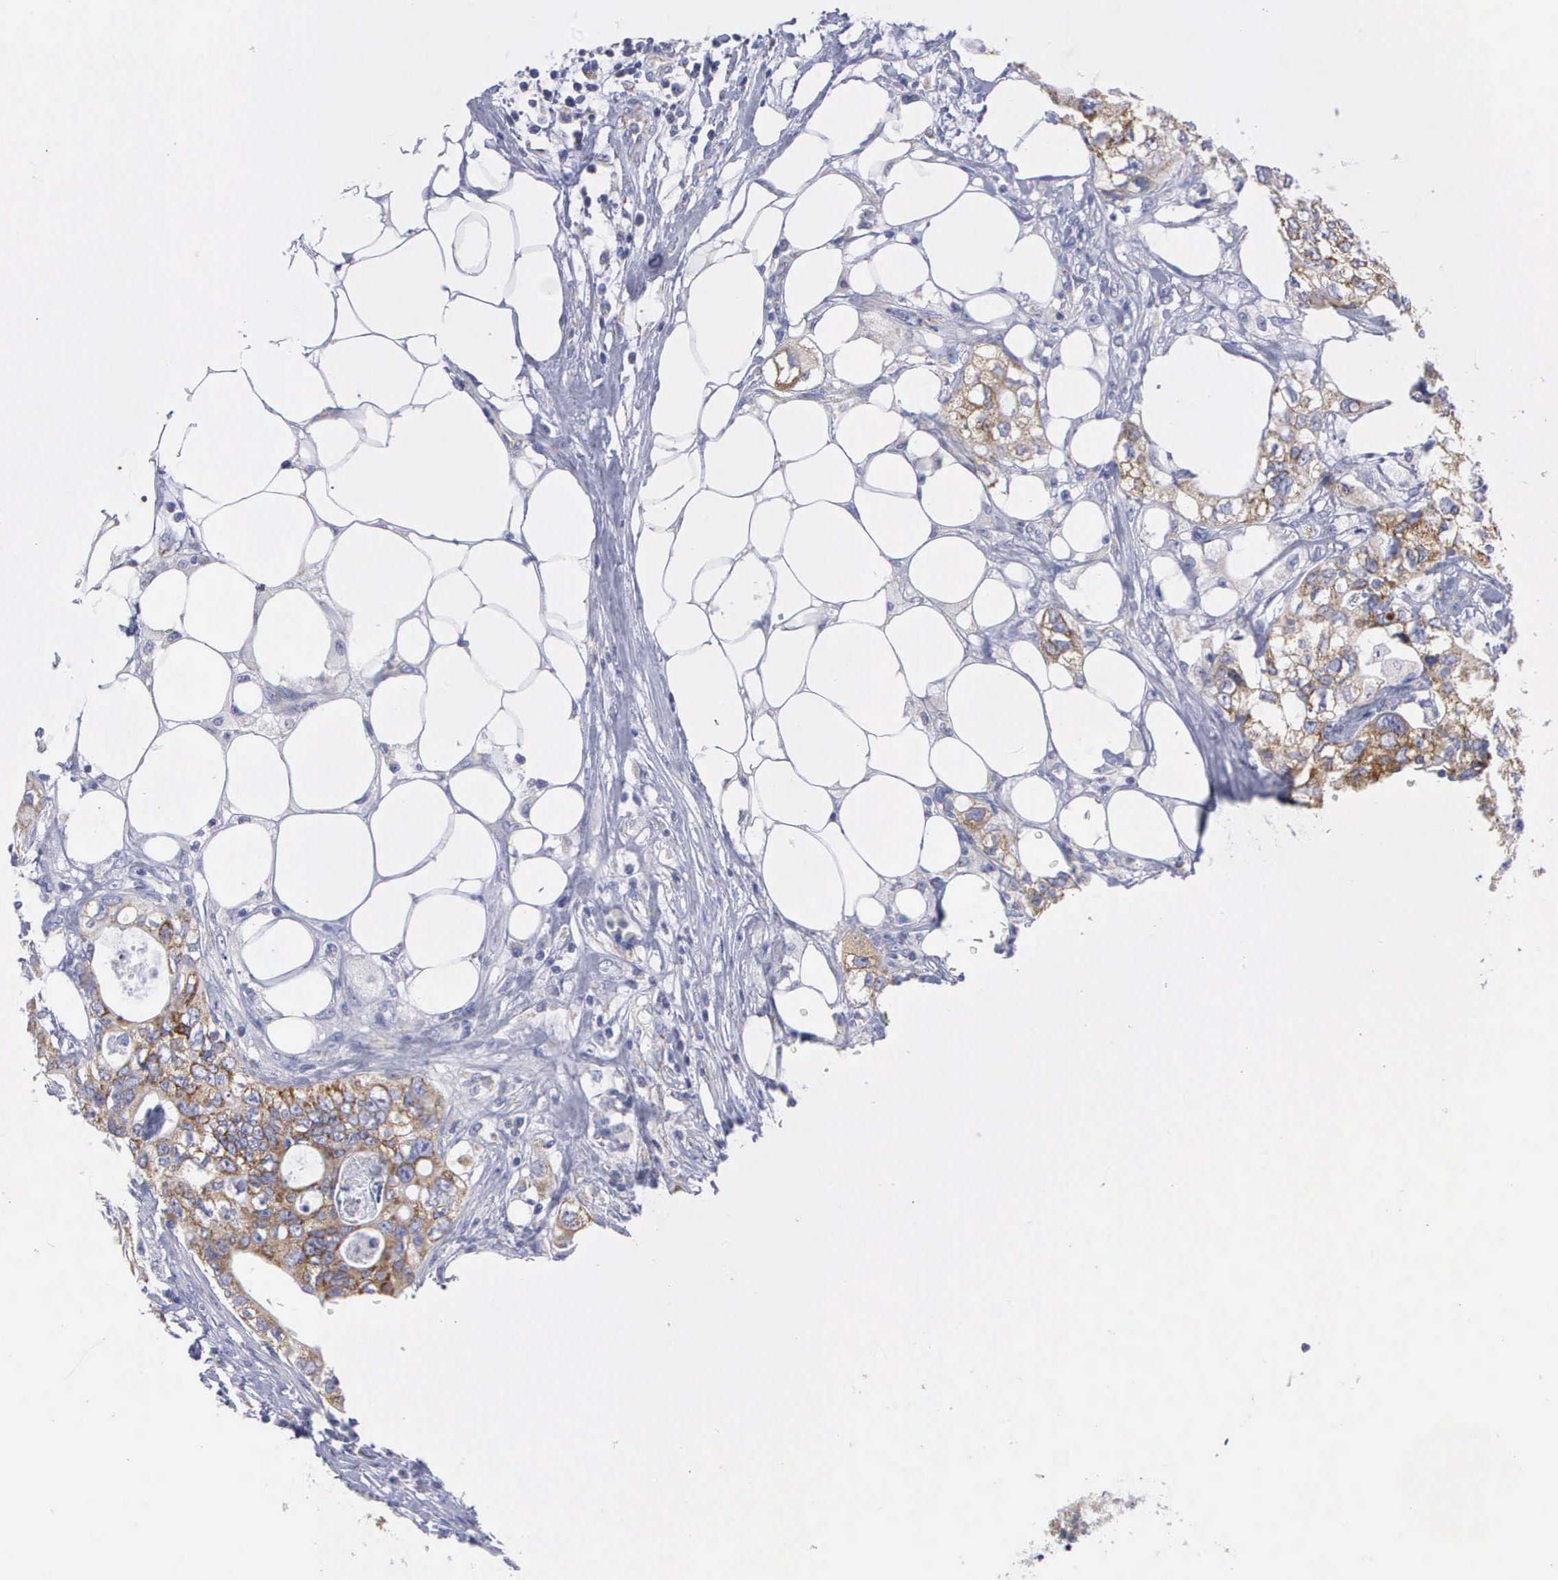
{"staining": {"intensity": "moderate", "quantity": "25%-75%", "location": "cytoplasmic/membranous"}, "tissue": "colorectal cancer", "cell_type": "Tumor cells", "image_type": "cancer", "snomed": [{"axis": "morphology", "description": "Adenocarcinoma, NOS"}, {"axis": "topography", "description": "Rectum"}], "caption": "IHC staining of colorectal cancer (adenocarcinoma), which reveals medium levels of moderate cytoplasmic/membranous expression in about 25%-75% of tumor cells indicating moderate cytoplasmic/membranous protein staining. The staining was performed using DAB (3,3'-diaminobenzidine) (brown) for protein detection and nuclei were counterstained in hematoxylin (blue).", "gene": "APOOL", "patient": {"sex": "female", "age": 57}}